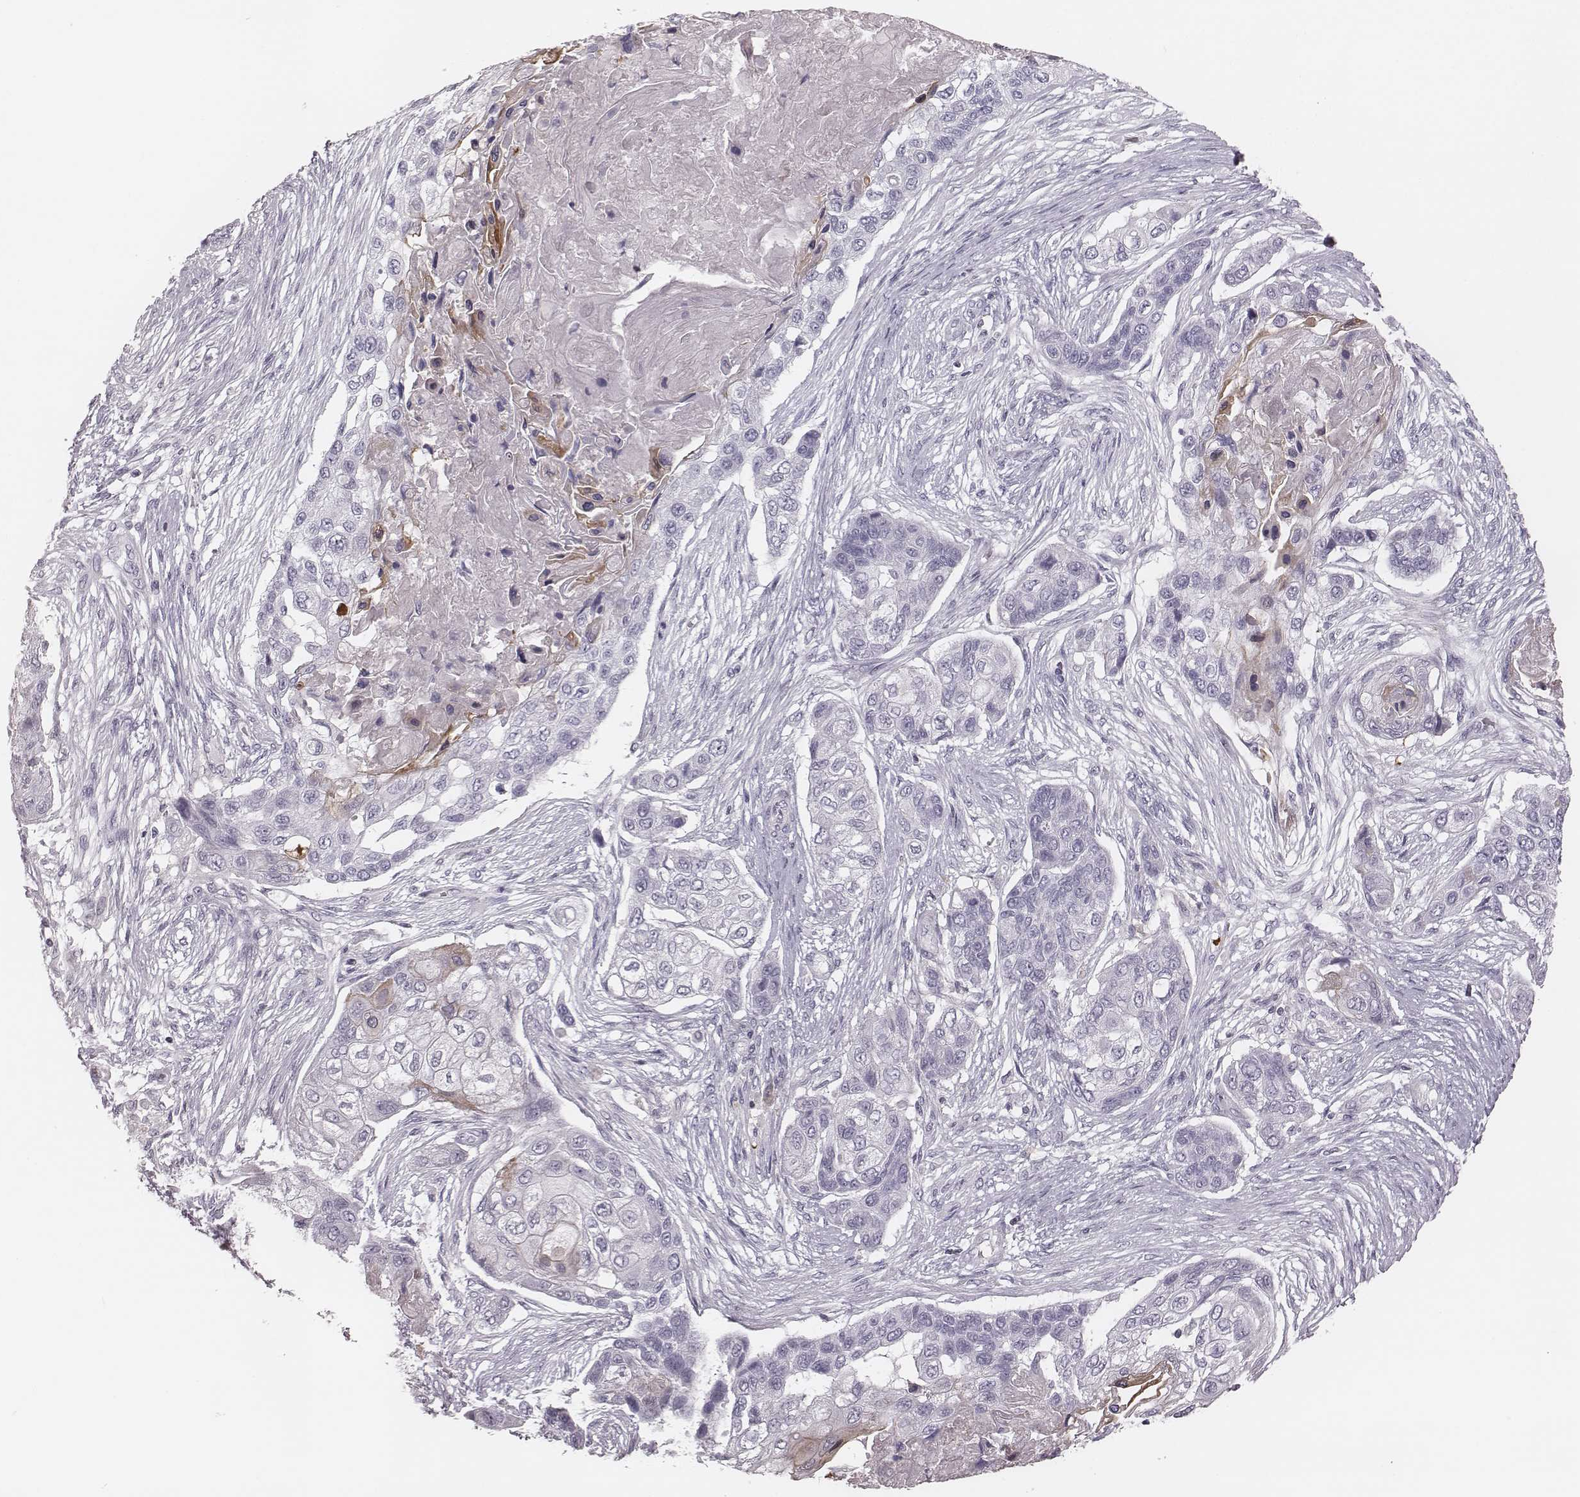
{"staining": {"intensity": "negative", "quantity": "none", "location": "none"}, "tissue": "lung cancer", "cell_type": "Tumor cells", "image_type": "cancer", "snomed": [{"axis": "morphology", "description": "Squamous cell carcinoma, NOS"}, {"axis": "topography", "description": "Lung"}], "caption": "This image is of lung cancer stained with immunohistochemistry to label a protein in brown with the nuclei are counter-stained blue. There is no expression in tumor cells.", "gene": "S100Z", "patient": {"sex": "male", "age": 69}}